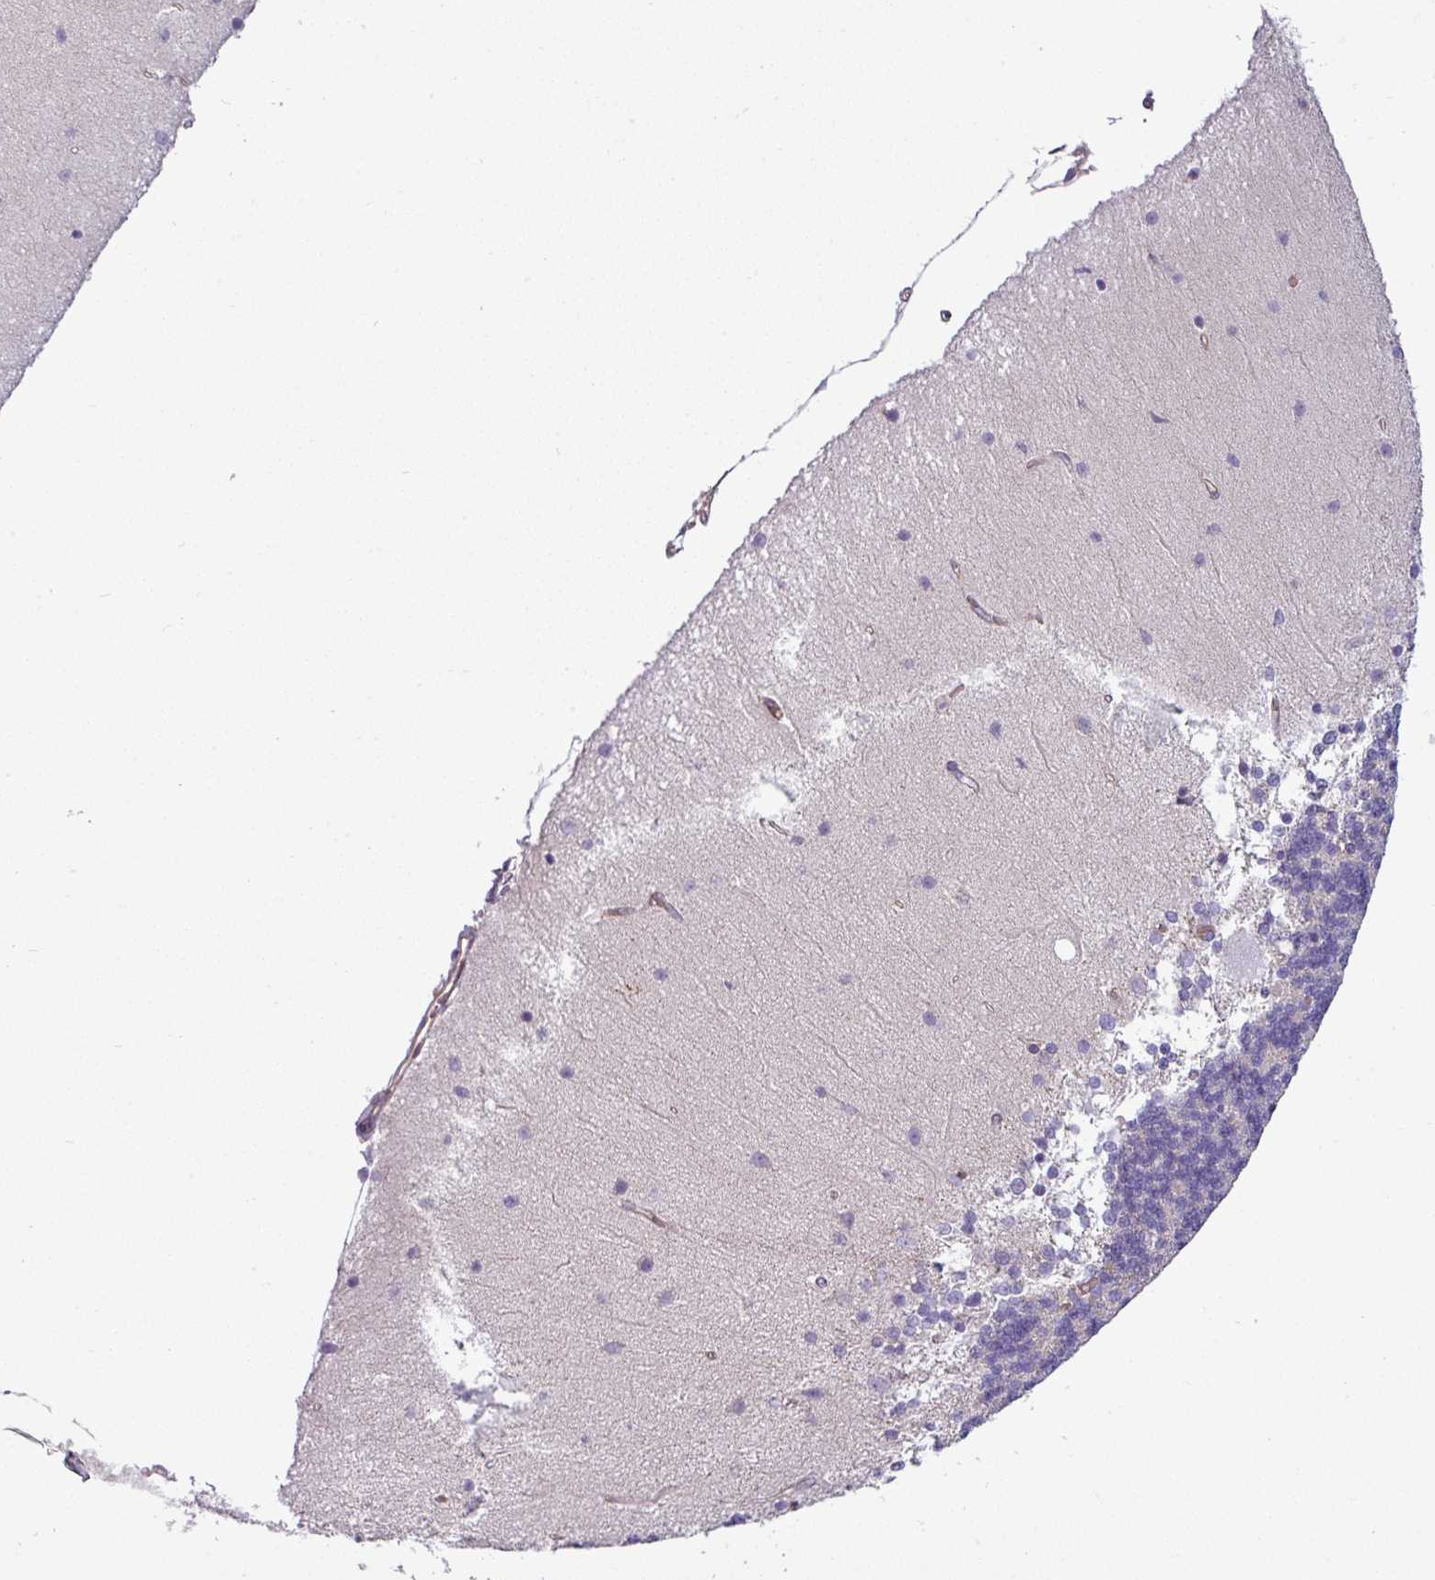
{"staining": {"intensity": "negative", "quantity": "none", "location": "none"}, "tissue": "cerebellum", "cell_type": "Cells in granular layer", "image_type": "normal", "snomed": [{"axis": "morphology", "description": "Normal tissue, NOS"}, {"axis": "topography", "description": "Cerebellum"}], "caption": "A high-resolution micrograph shows immunohistochemistry staining of benign cerebellum, which reveals no significant staining in cells in granular layer.", "gene": "BTN2A2", "patient": {"sex": "female", "age": 54}}